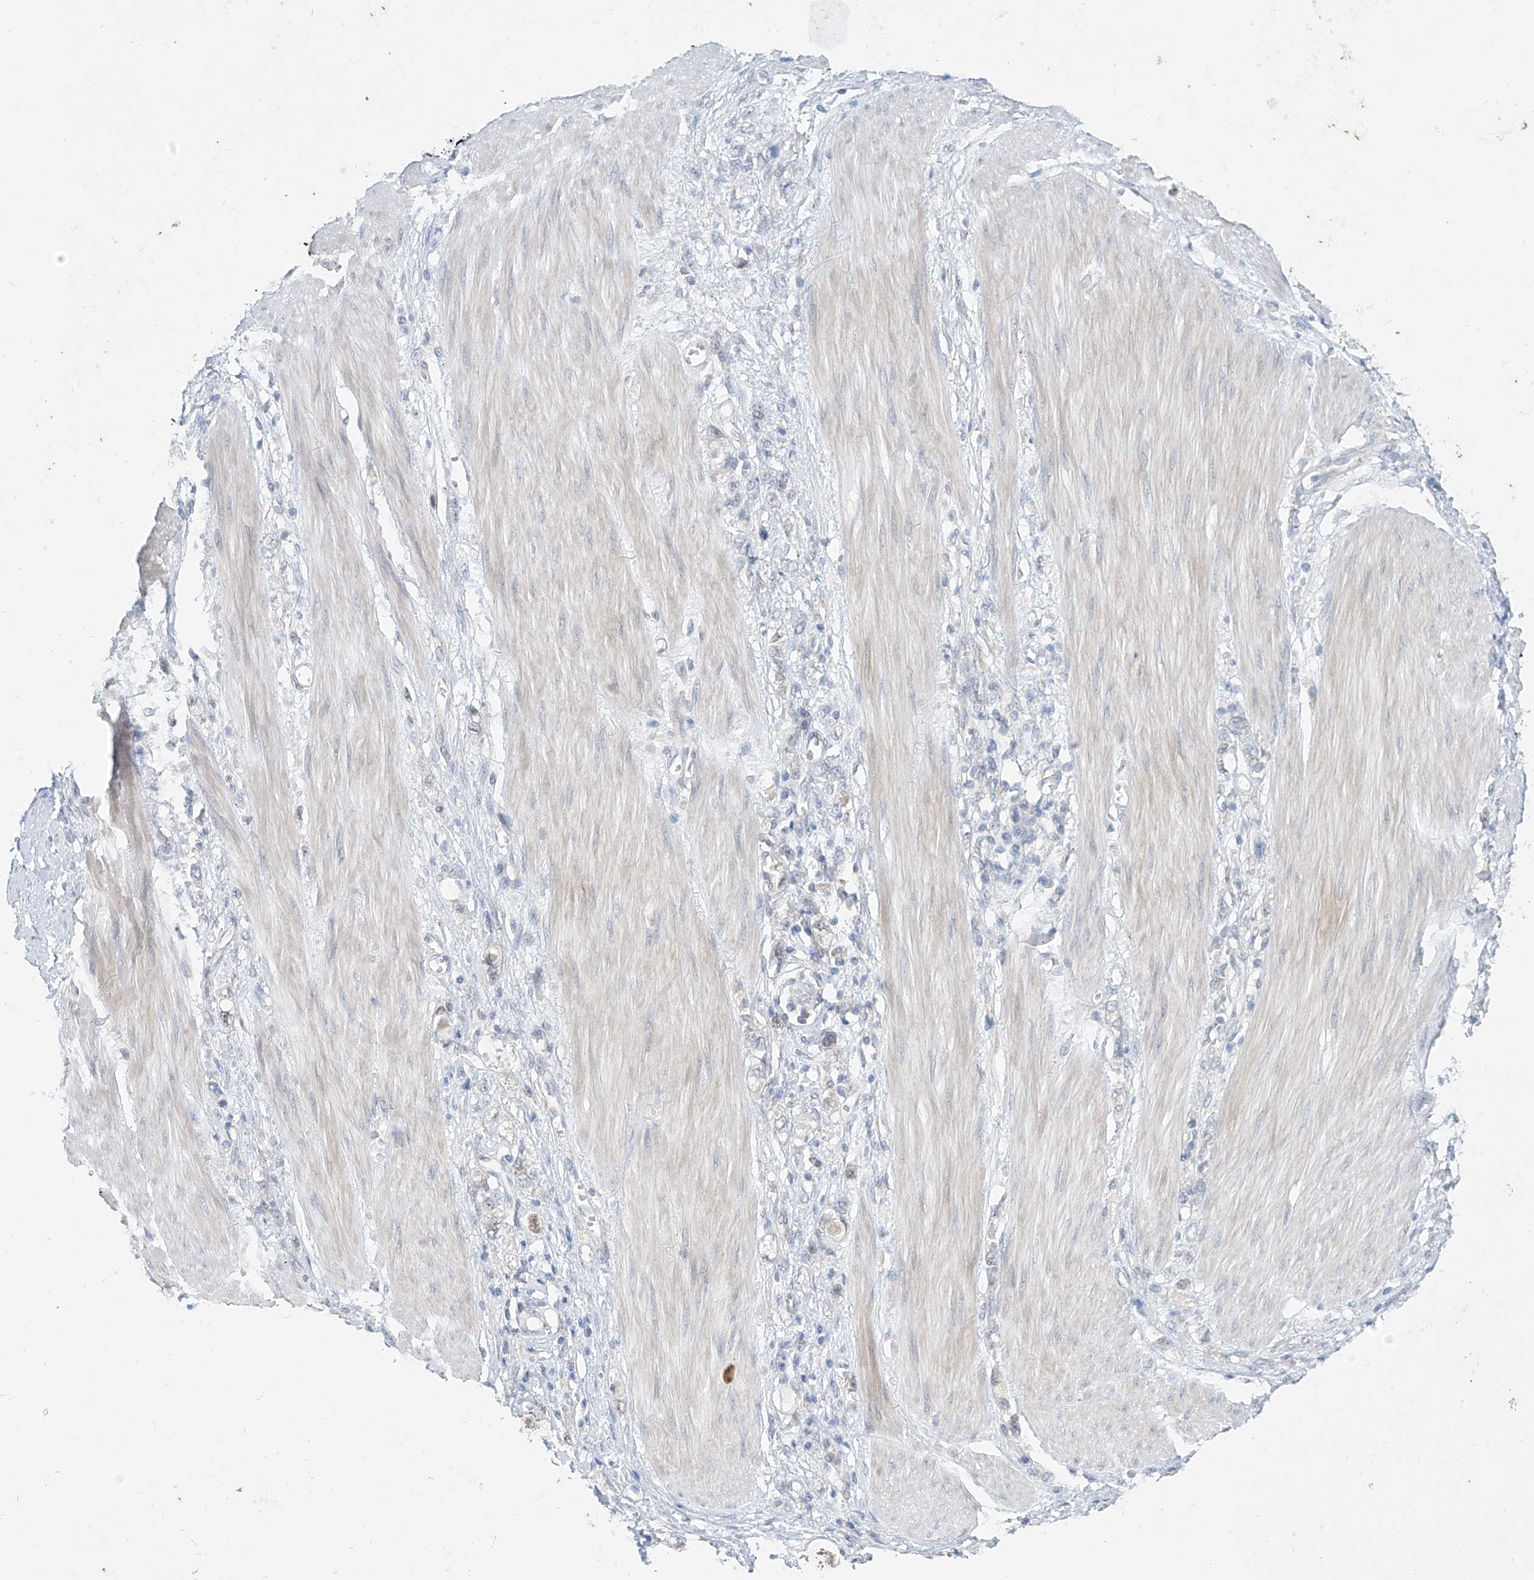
{"staining": {"intensity": "negative", "quantity": "none", "location": "none"}, "tissue": "stomach cancer", "cell_type": "Tumor cells", "image_type": "cancer", "snomed": [{"axis": "morphology", "description": "Adenocarcinoma, NOS"}, {"axis": "topography", "description": "Stomach"}], "caption": "Immunohistochemistry image of adenocarcinoma (stomach) stained for a protein (brown), which reveals no positivity in tumor cells. (DAB (3,3'-diaminobenzidine) immunohistochemistry, high magnification).", "gene": "KRTAP25-1", "patient": {"sex": "female", "age": 76}}